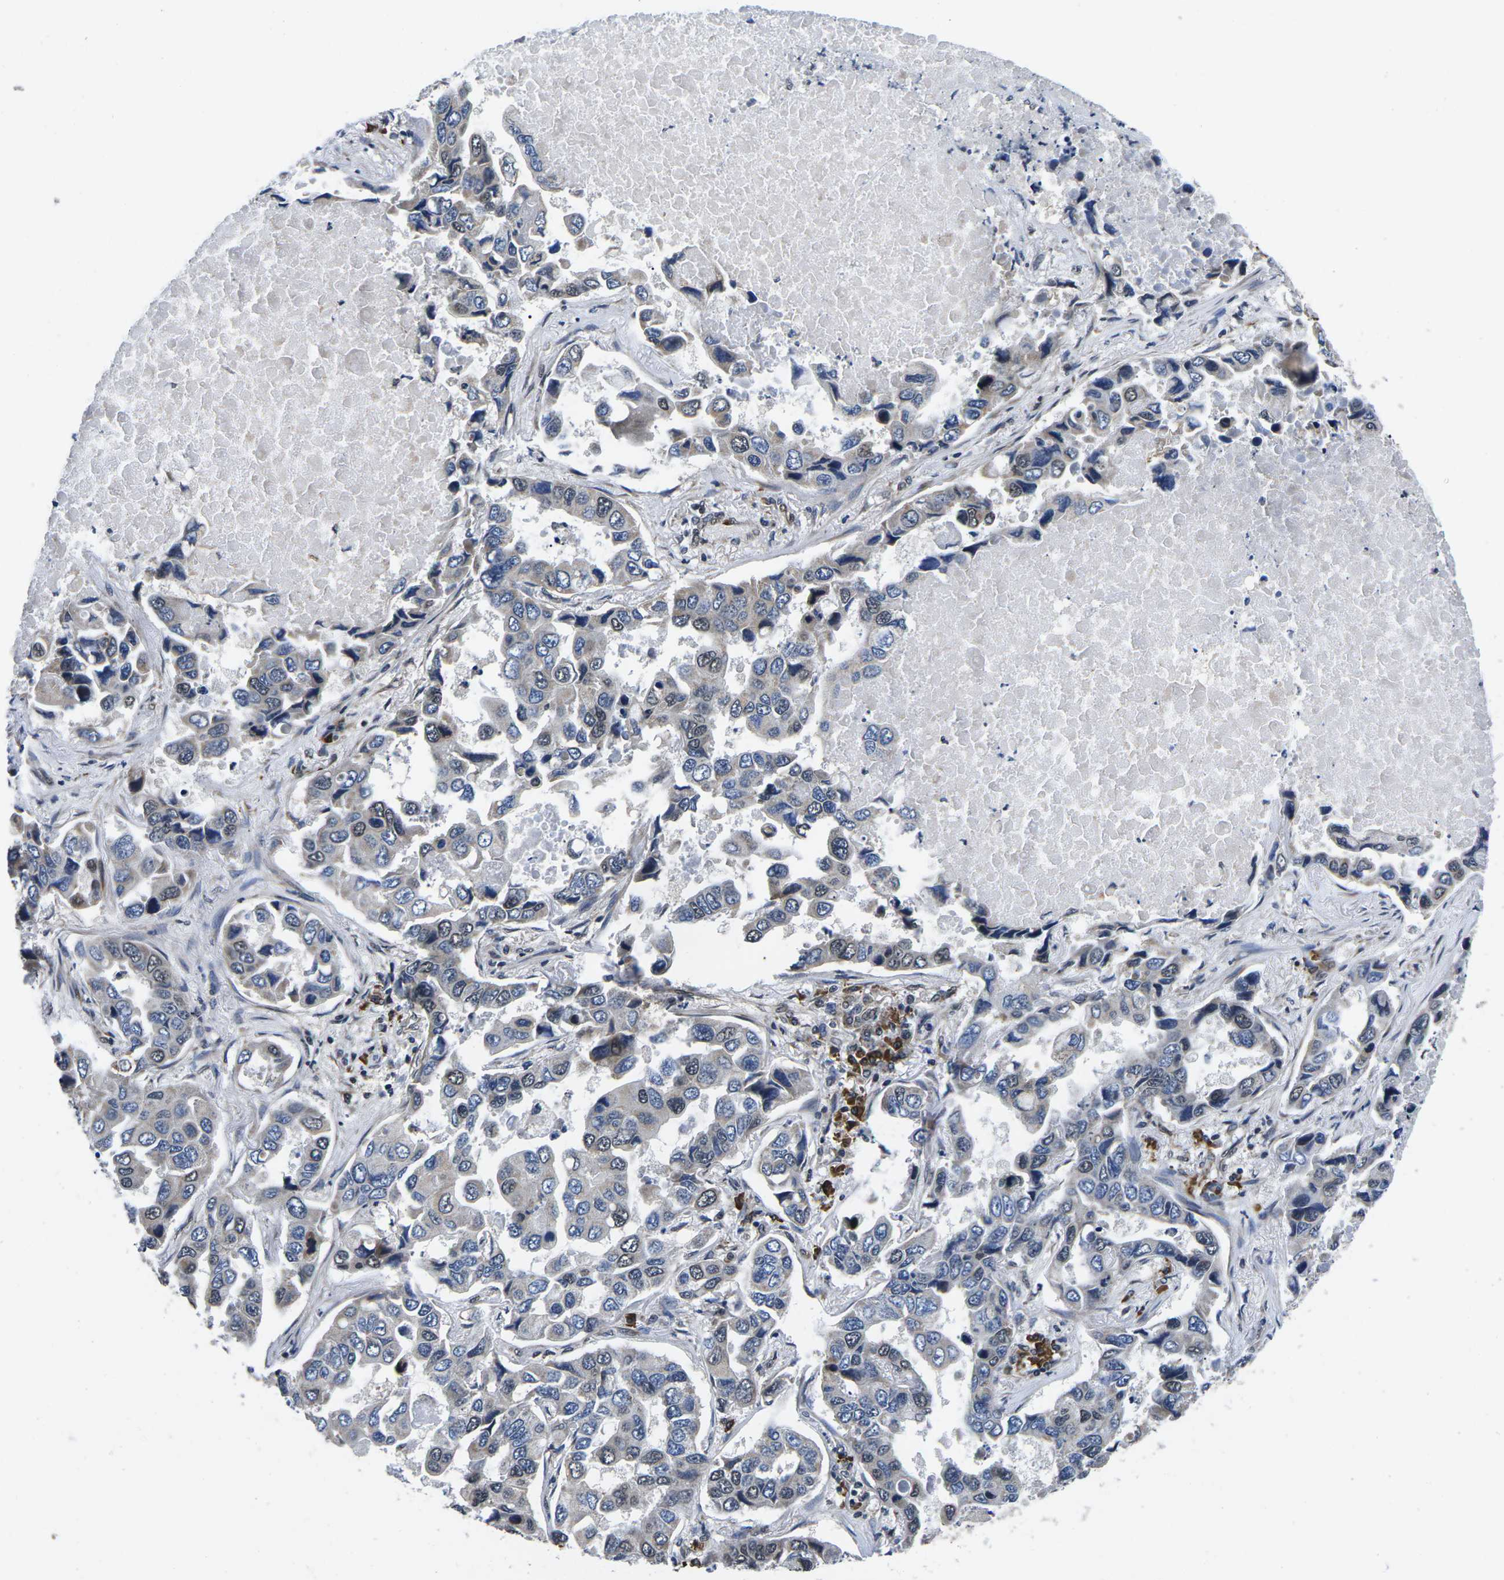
{"staining": {"intensity": "weak", "quantity": "<25%", "location": "nuclear"}, "tissue": "lung cancer", "cell_type": "Tumor cells", "image_type": "cancer", "snomed": [{"axis": "morphology", "description": "Adenocarcinoma, NOS"}, {"axis": "topography", "description": "Lung"}], "caption": "Immunohistochemistry of human lung adenocarcinoma demonstrates no positivity in tumor cells.", "gene": "CCNE1", "patient": {"sex": "male", "age": 64}}